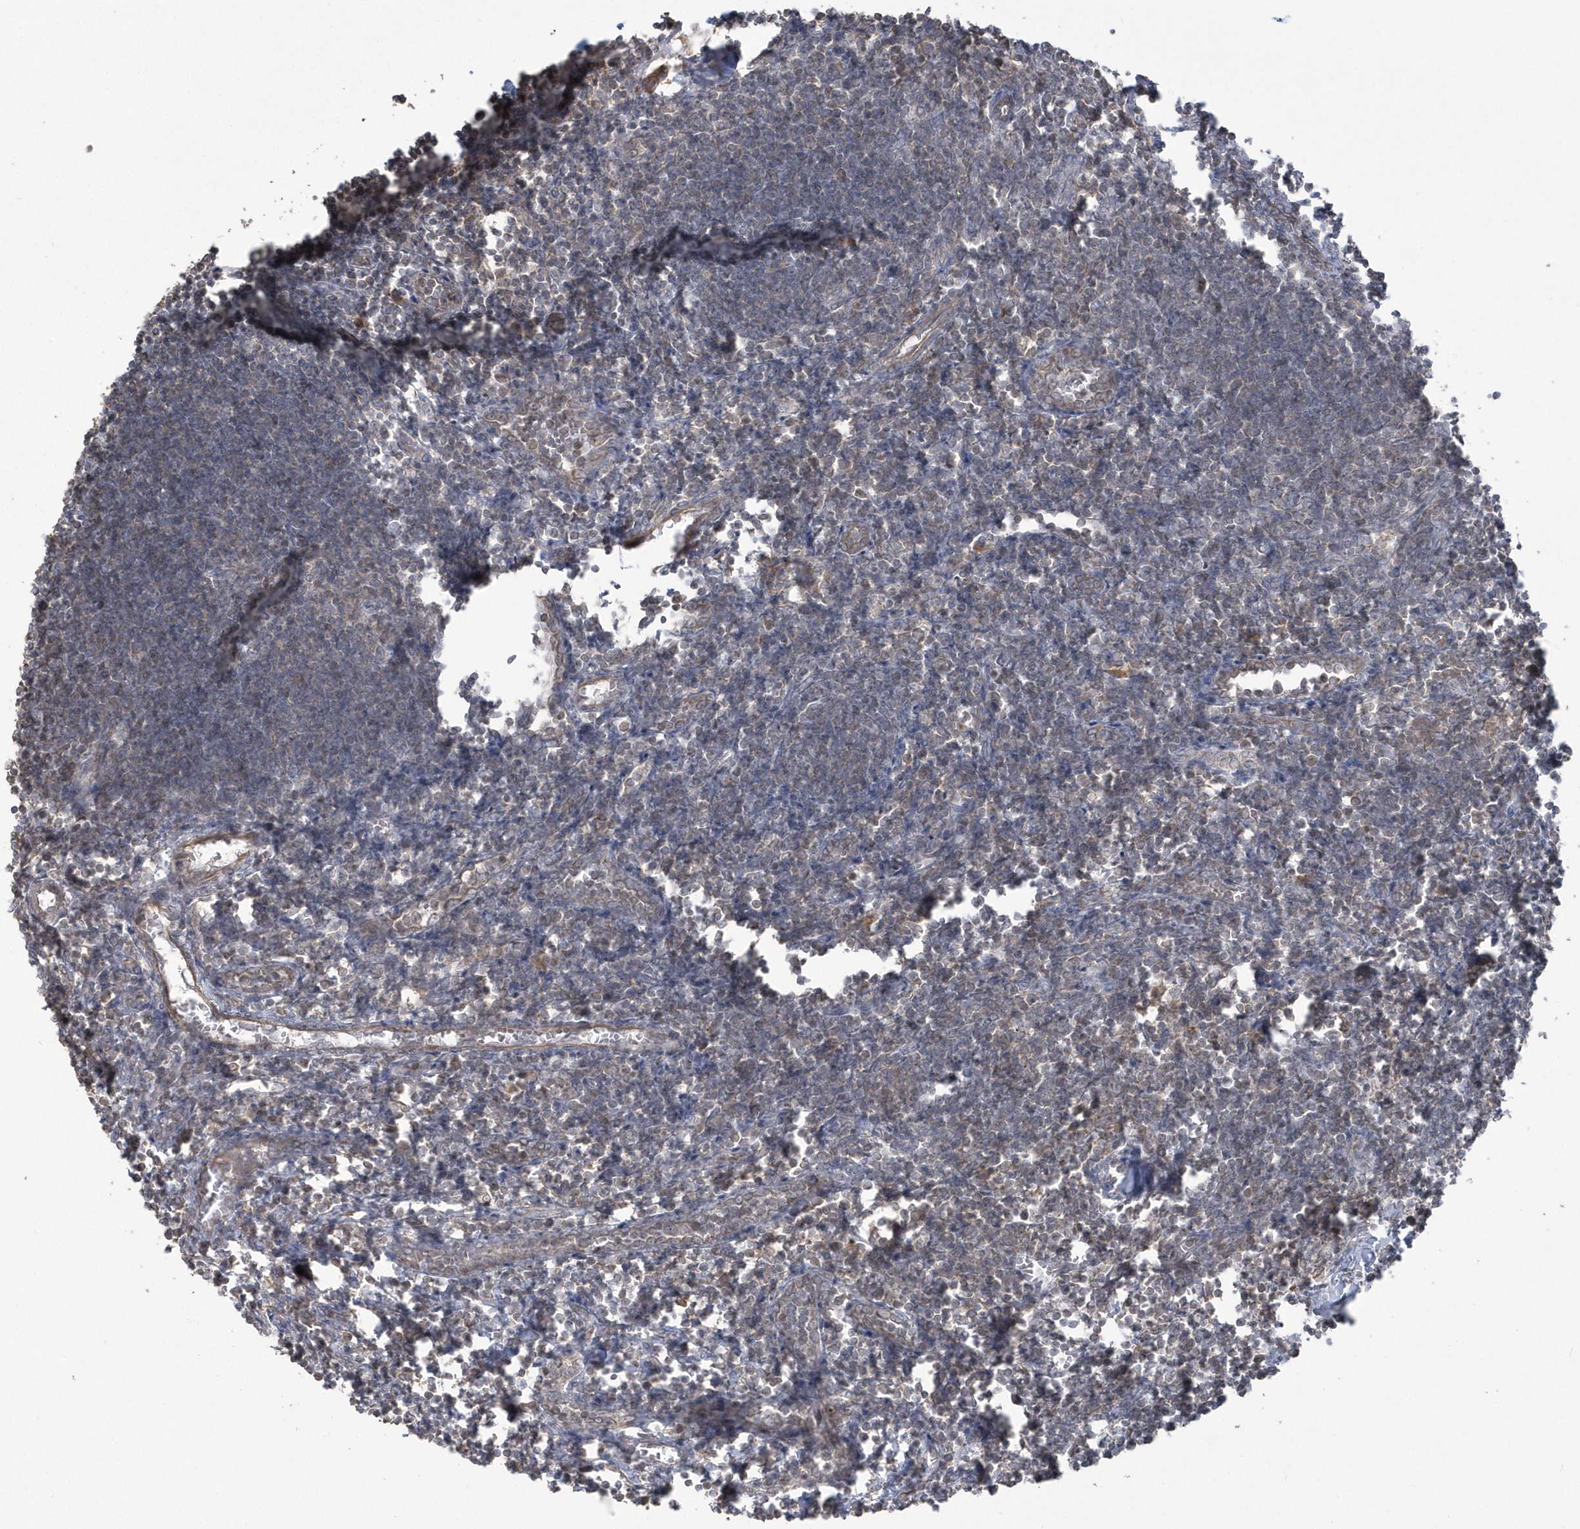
{"staining": {"intensity": "weak", "quantity": "<25%", "location": "cytoplasmic/membranous"}, "tissue": "lymph node", "cell_type": "Germinal center cells", "image_type": "normal", "snomed": [{"axis": "morphology", "description": "Normal tissue, NOS"}, {"axis": "morphology", "description": "Malignant melanoma, Metastatic site"}, {"axis": "topography", "description": "Lymph node"}], "caption": "Immunohistochemical staining of normal human lymph node shows no significant expression in germinal center cells.", "gene": "ARMC8", "patient": {"sex": "male", "age": 41}}